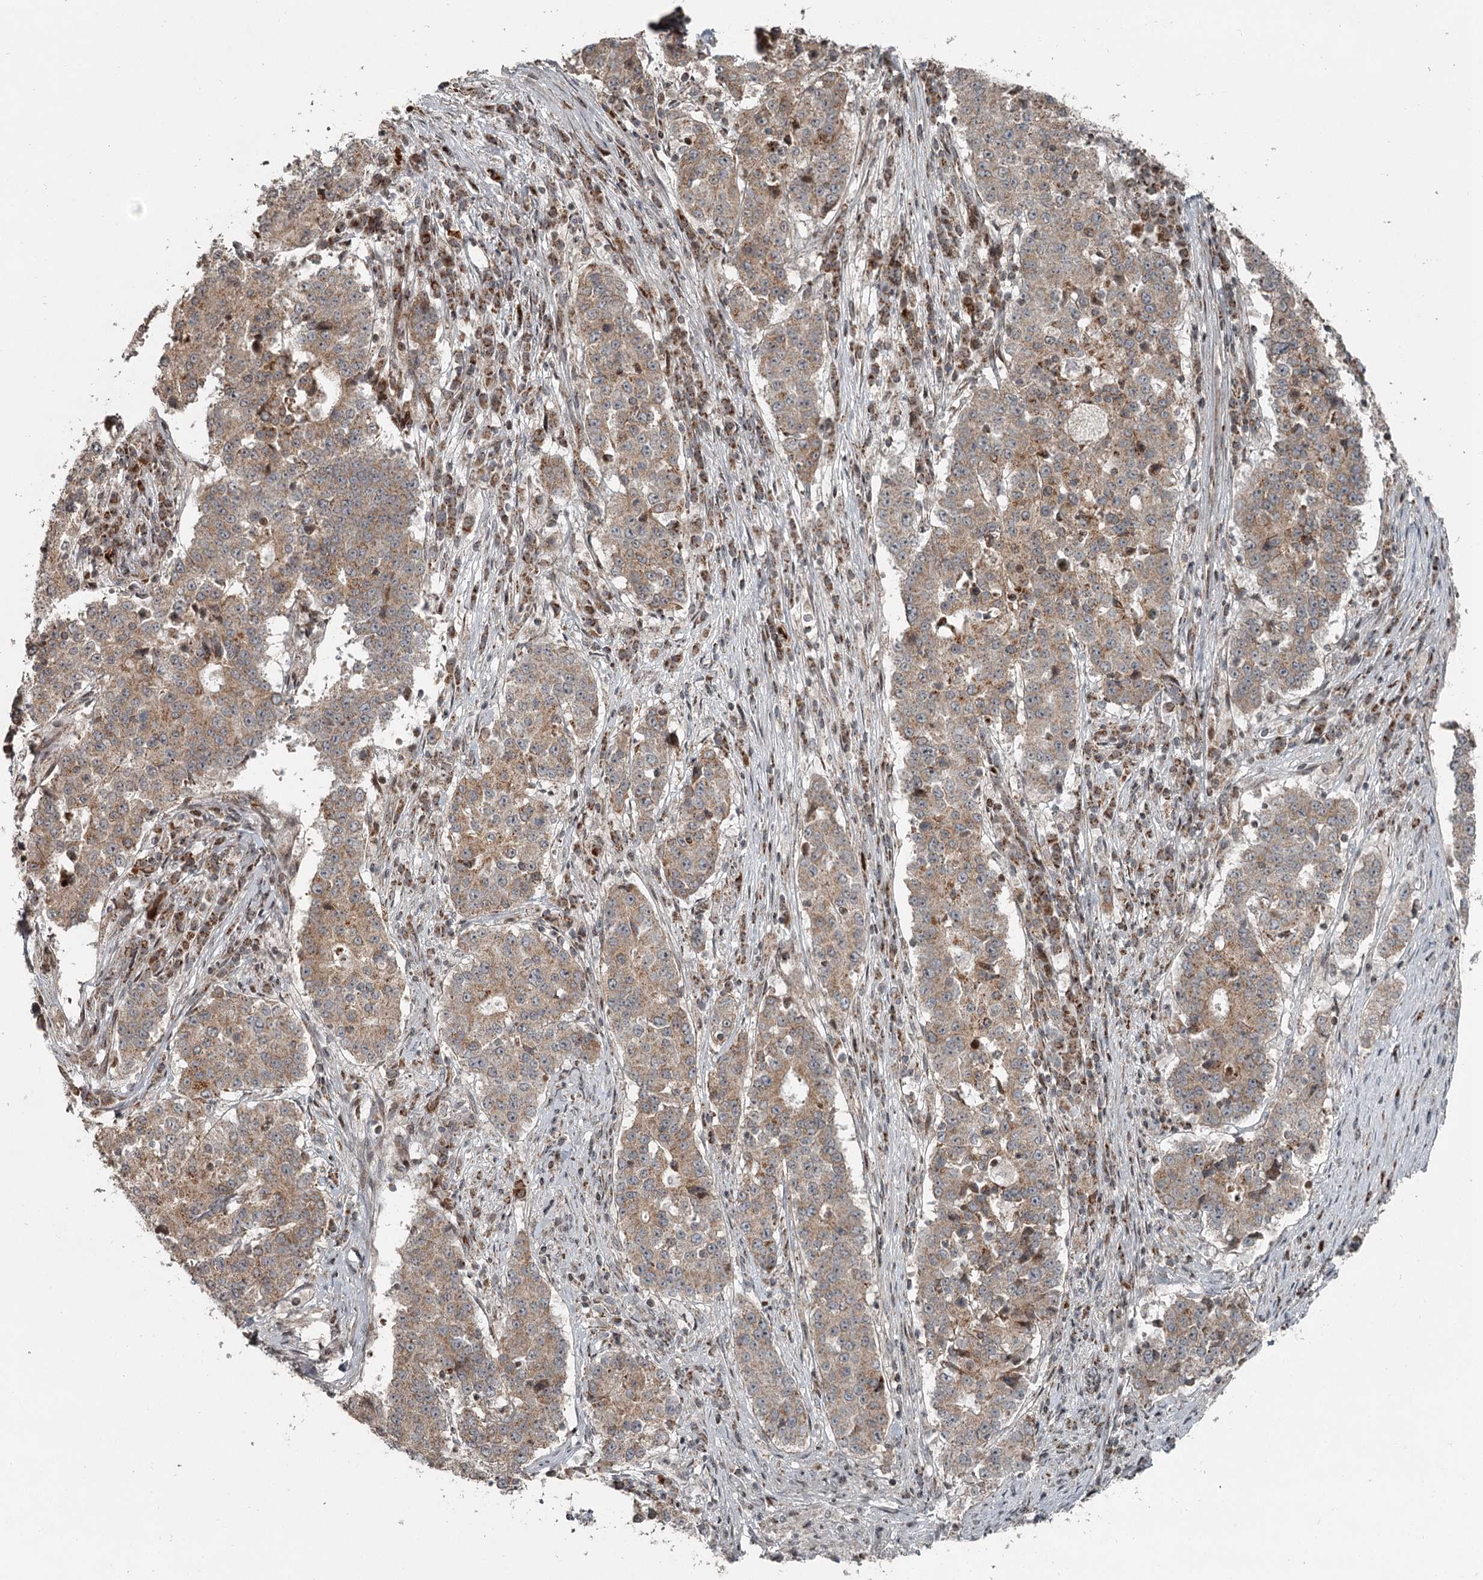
{"staining": {"intensity": "weak", "quantity": ">75%", "location": "cytoplasmic/membranous"}, "tissue": "stomach cancer", "cell_type": "Tumor cells", "image_type": "cancer", "snomed": [{"axis": "morphology", "description": "Adenocarcinoma, NOS"}, {"axis": "topography", "description": "Stomach"}], "caption": "This is a histology image of IHC staining of stomach cancer (adenocarcinoma), which shows weak positivity in the cytoplasmic/membranous of tumor cells.", "gene": "RASSF8", "patient": {"sex": "male", "age": 59}}